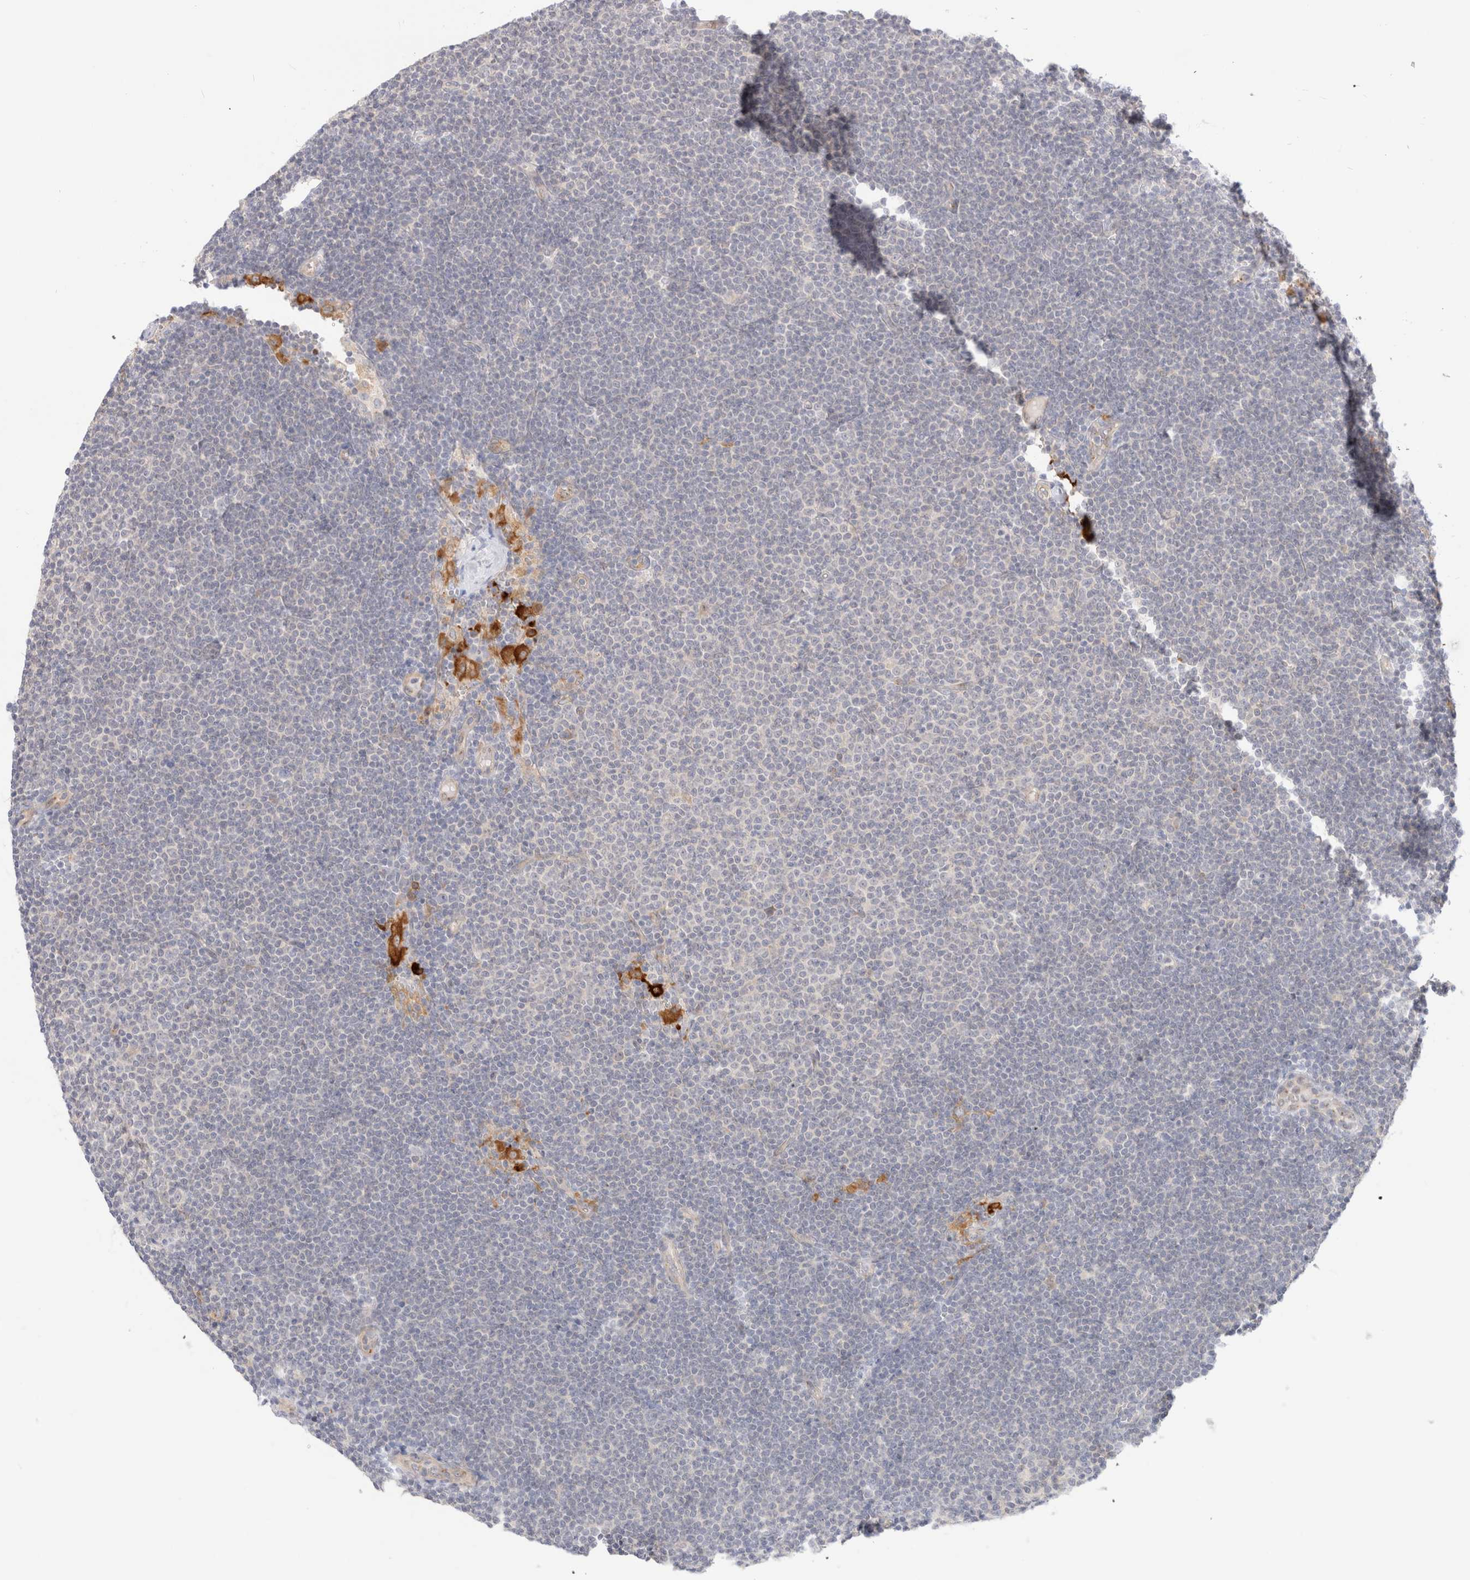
{"staining": {"intensity": "negative", "quantity": "none", "location": "none"}, "tissue": "lymphoma", "cell_type": "Tumor cells", "image_type": "cancer", "snomed": [{"axis": "morphology", "description": "Malignant lymphoma, non-Hodgkin's type, Low grade"}, {"axis": "topography", "description": "Lymph node"}], "caption": "Tumor cells show no significant positivity in malignant lymphoma, non-Hodgkin's type (low-grade).", "gene": "EFCAB13", "patient": {"sex": "female", "age": 53}}